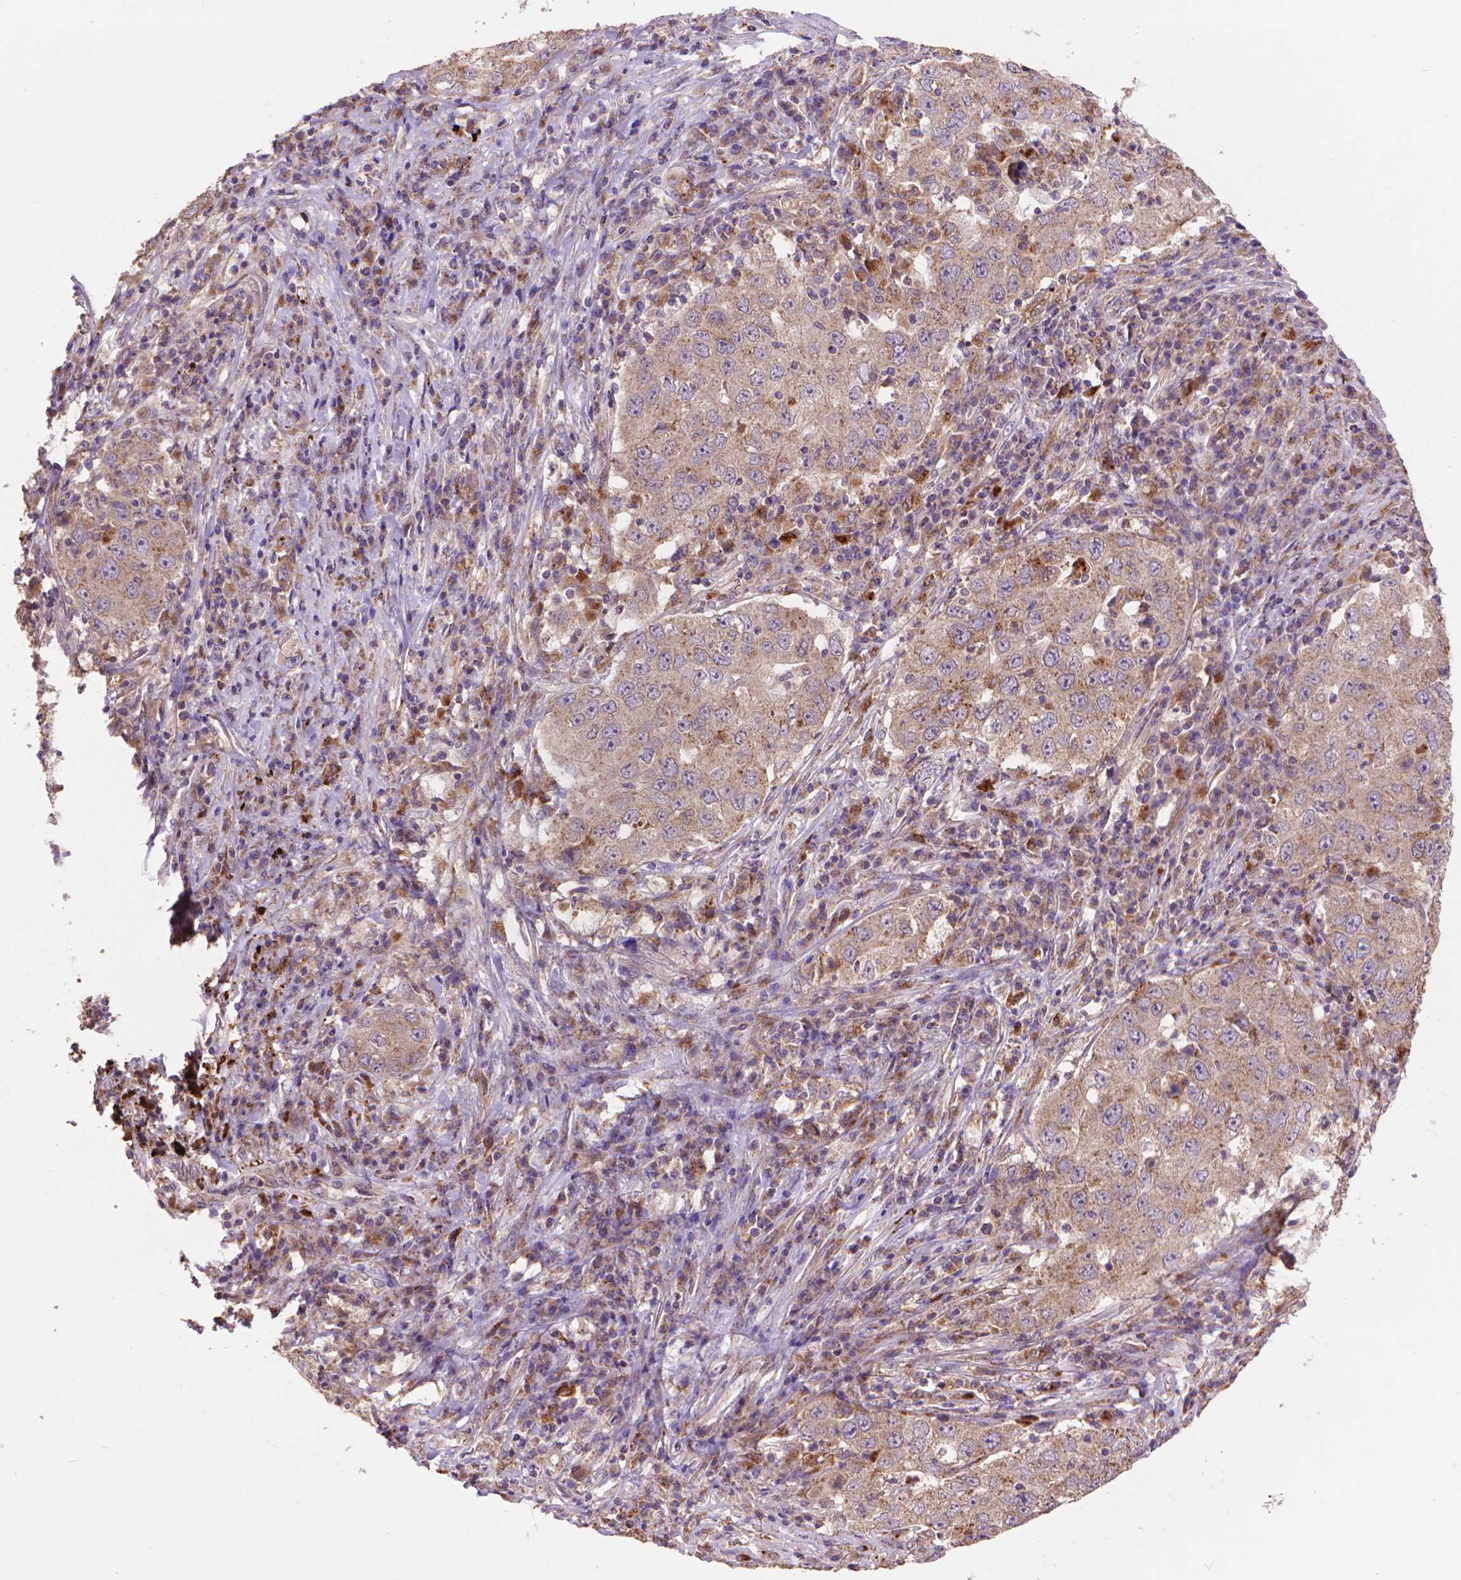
{"staining": {"intensity": "weak", "quantity": ">75%", "location": "cytoplasmic/membranous"}, "tissue": "lung cancer", "cell_type": "Tumor cells", "image_type": "cancer", "snomed": [{"axis": "morphology", "description": "Adenocarcinoma, NOS"}, {"axis": "topography", "description": "Lung"}], "caption": "There is low levels of weak cytoplasmic/membranous staining in tumor cells of lung cancer, as demonstrated by immunohistochemical staining (brown color).", "gene": "GLB1", "patient": {"sex": "male", "age": 73}}